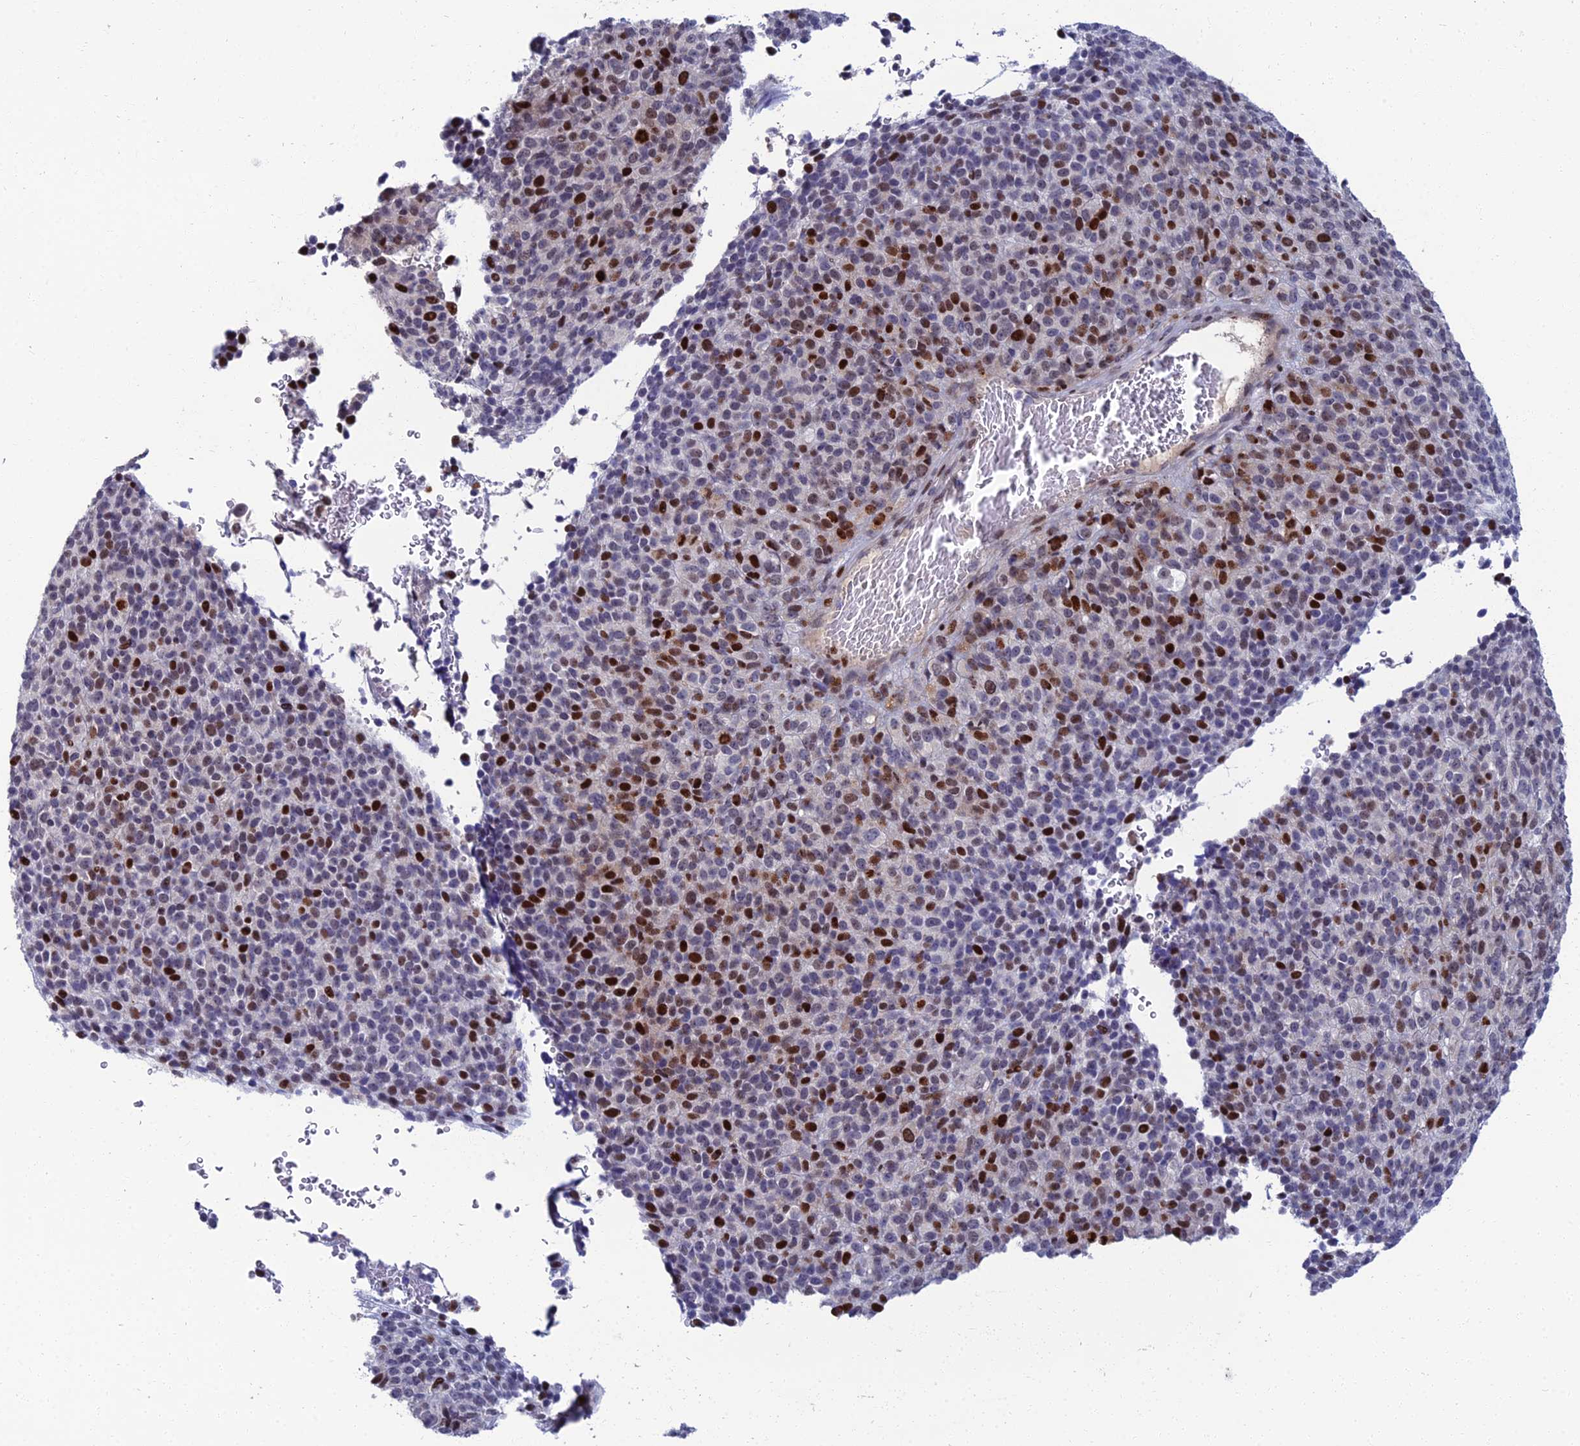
{"staining": {"intensity": "strong", "quantity": "25%-75%", "location": "nuclear"}, "tissue": "melanoma", "cell_type": "Tumor cells", "image_type": "cancer", "snomed": [{"axis": "morphology", "description": "Malignant melanoma, Metastatic site"}, {"axis": "topography", "description": "Brain"}], "caption": "DAB (3,3'-diaminobenzidine) immunohistochemical staining of human melanoma reveals strong nuclear protein positivity in approximately 25%-75% of tumor cells. (DAB (3,3'-diaminobenzidine) = brown stain, brightfield microscopy at high magnification).", "gene": "TAF9B", "patient": {"sex": "female", "age": 56}}